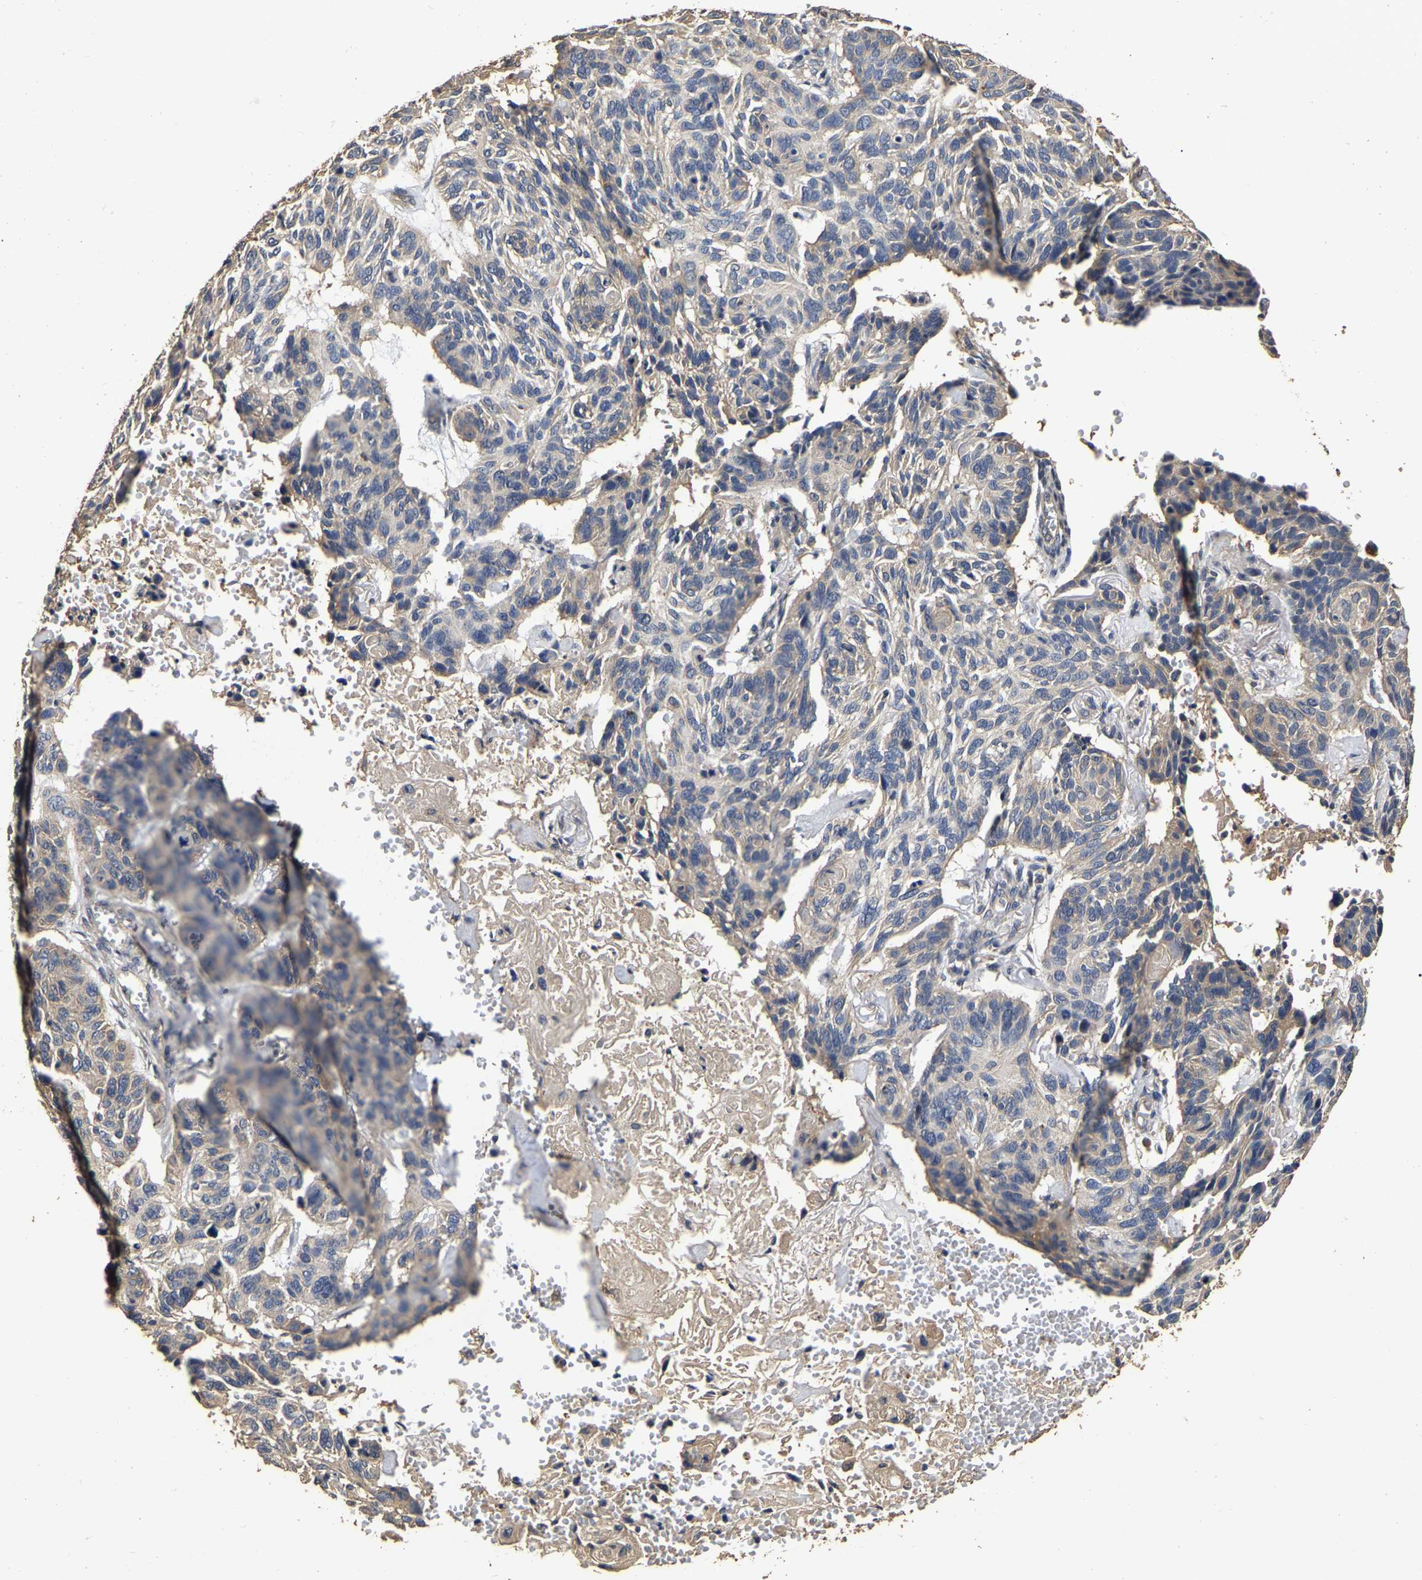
{"staining": {"intensity": "weak", "quantity": "<25%", "location": "cytoplasmic/membranous"}, "tissue": "skin cancer", "cell_type": "Tumor cells", "image_type": "cancer", "snomed": [{"axis": "morphology", "description": "Basal cell carcinoma"}, {"axis": "topography", "description": "Skin"}], "caption": "IHC image of human skin cancer (basal cell carcinoma) stained for a protein (brown), which exhibits no expression in tumor cells.", "gene": "STK32C", "patient": {"sex": "male", "age": 85}}